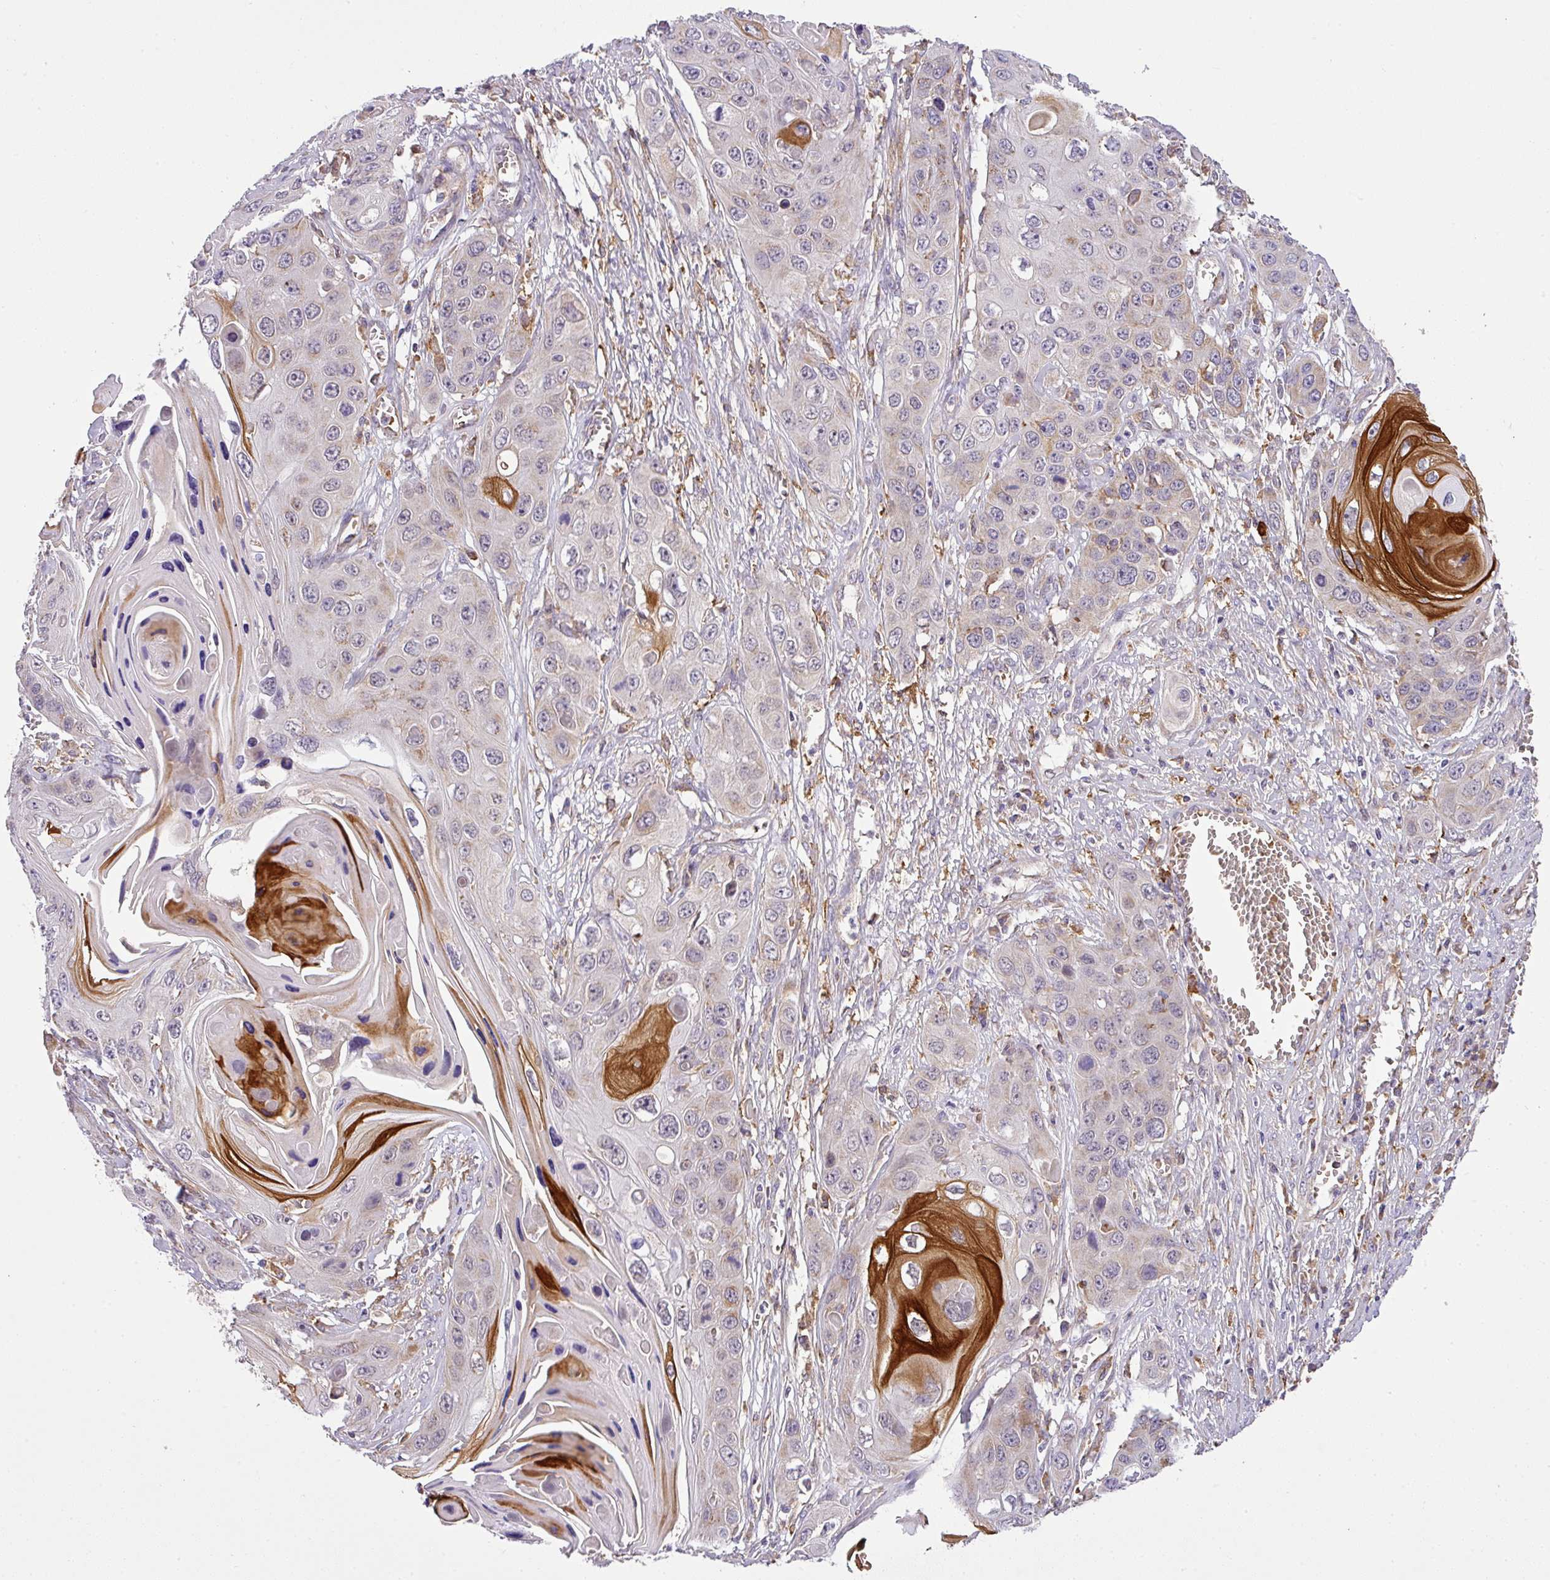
{"staining": {"intensity": "strong", "quantity": "<25%", "location": "cytoplasmic/membranous"}, "tissue": "skin cancer", "cell_type": "Tumor cells", "image_type": "cancer", "snomed": [{"axis": "morphology", "description": "Squamous cell carcinoma, NOS"}, {"axis": "topography", "description": "Skin"}], "caption": "Skin cancer (squamous cell carcinoma) tissue shows strong cytoplasmic/membranous staining in about <25% of tumor cells Using DAB (3,3'-diaminobenzidine) (brown) and hematoxylin (blue) stains, captured at high magnification using brightfield microscopy.", "gene": "ZNF513", "patient": {"sex": "male", "age": 55}}